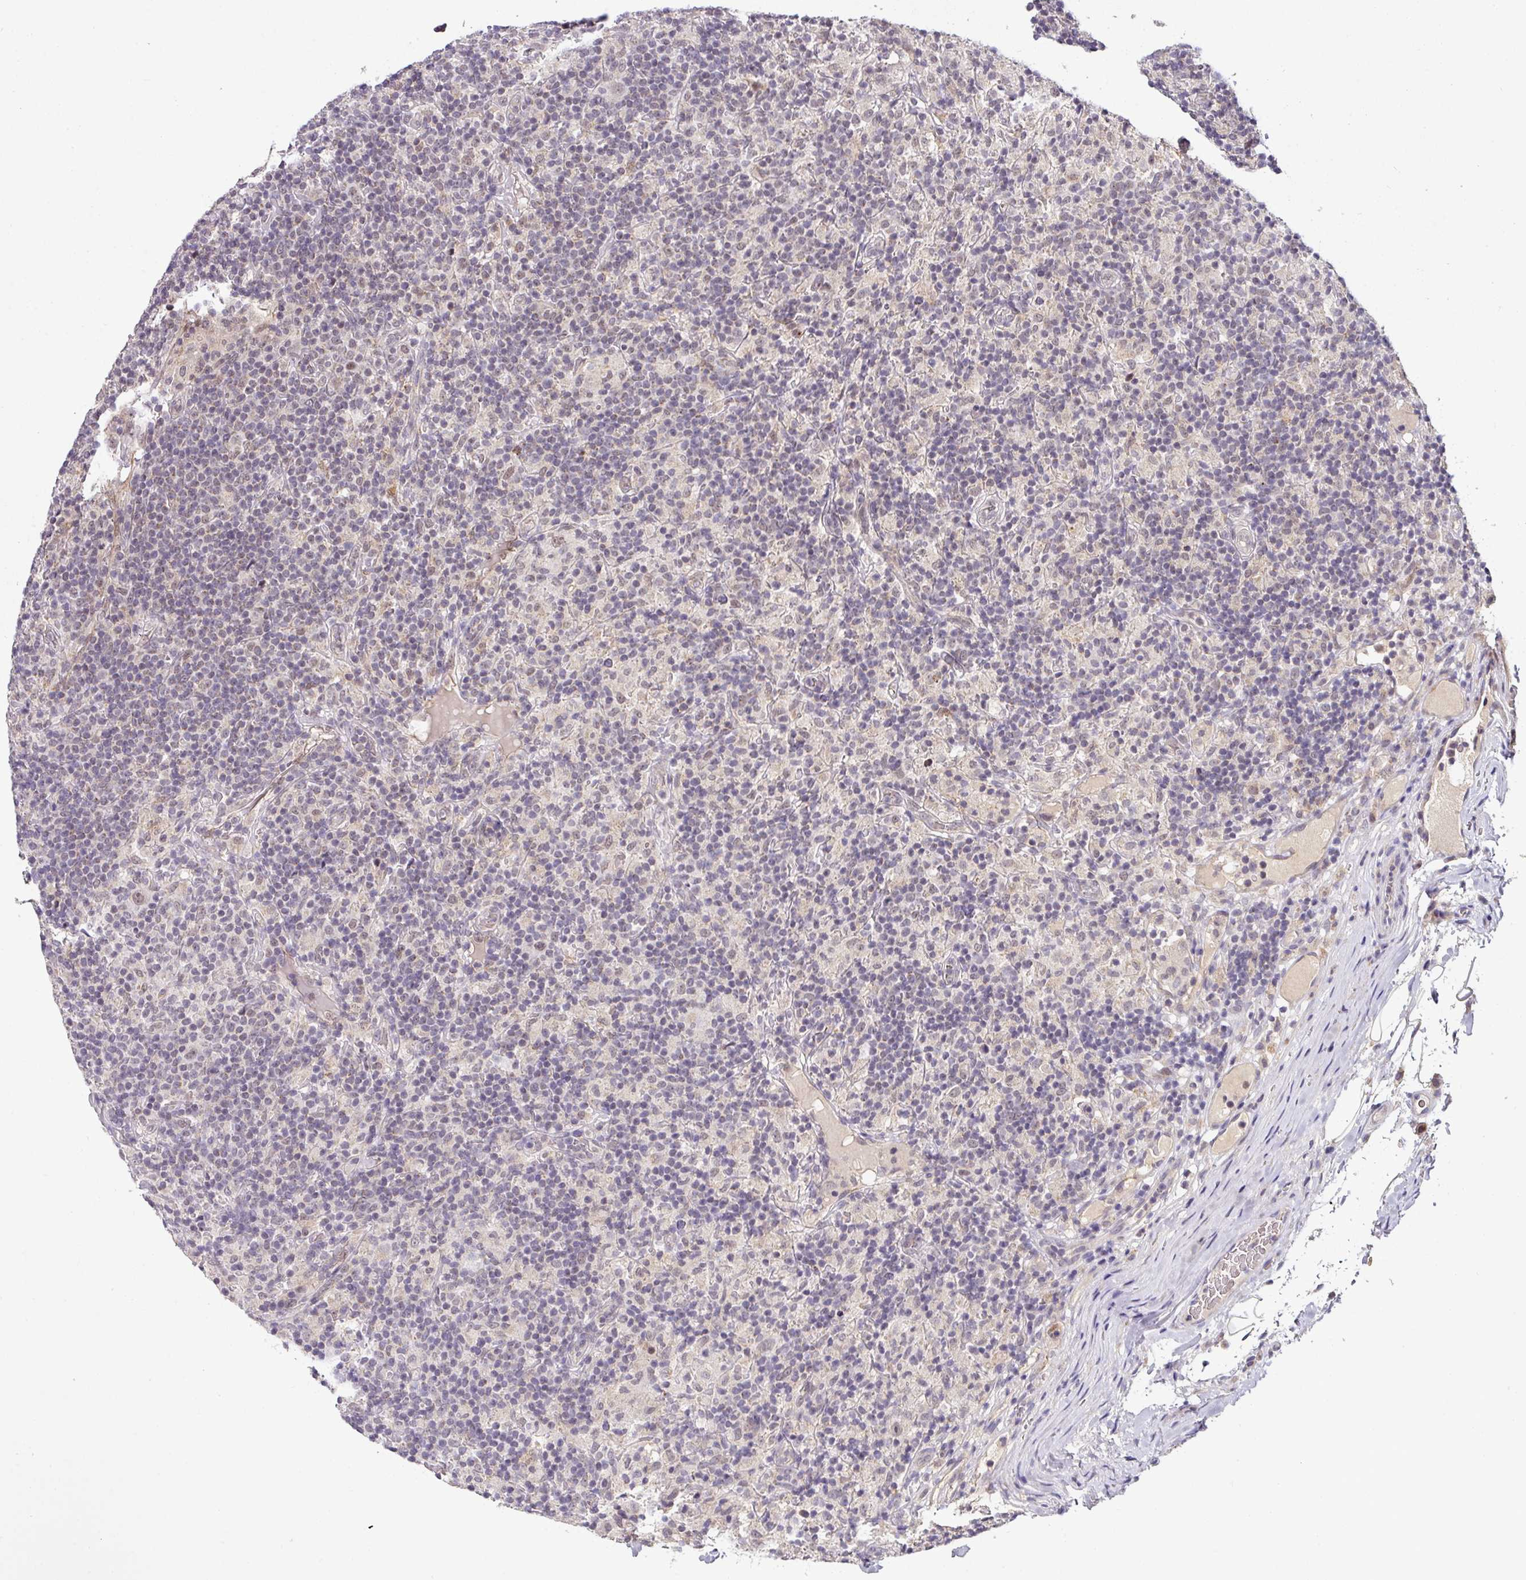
{"staining": {"intensity": "negative", "quantity": "none", "location": "none"}, "tissue": "lymphoma", "cell_type": "Tumor cells", "image_type": "cancer", "snomed": [{"axis": "morphology", "description": "Hodgkin's disease, NOS"}, {"axis": "topography", "description": "Lymph node"}], "caption": "An image of lymphoma stained for a protein displays no brown staining in tumor cells.", "gene": "NAPSA", "patient": {"sex": "male", "age": 70}}